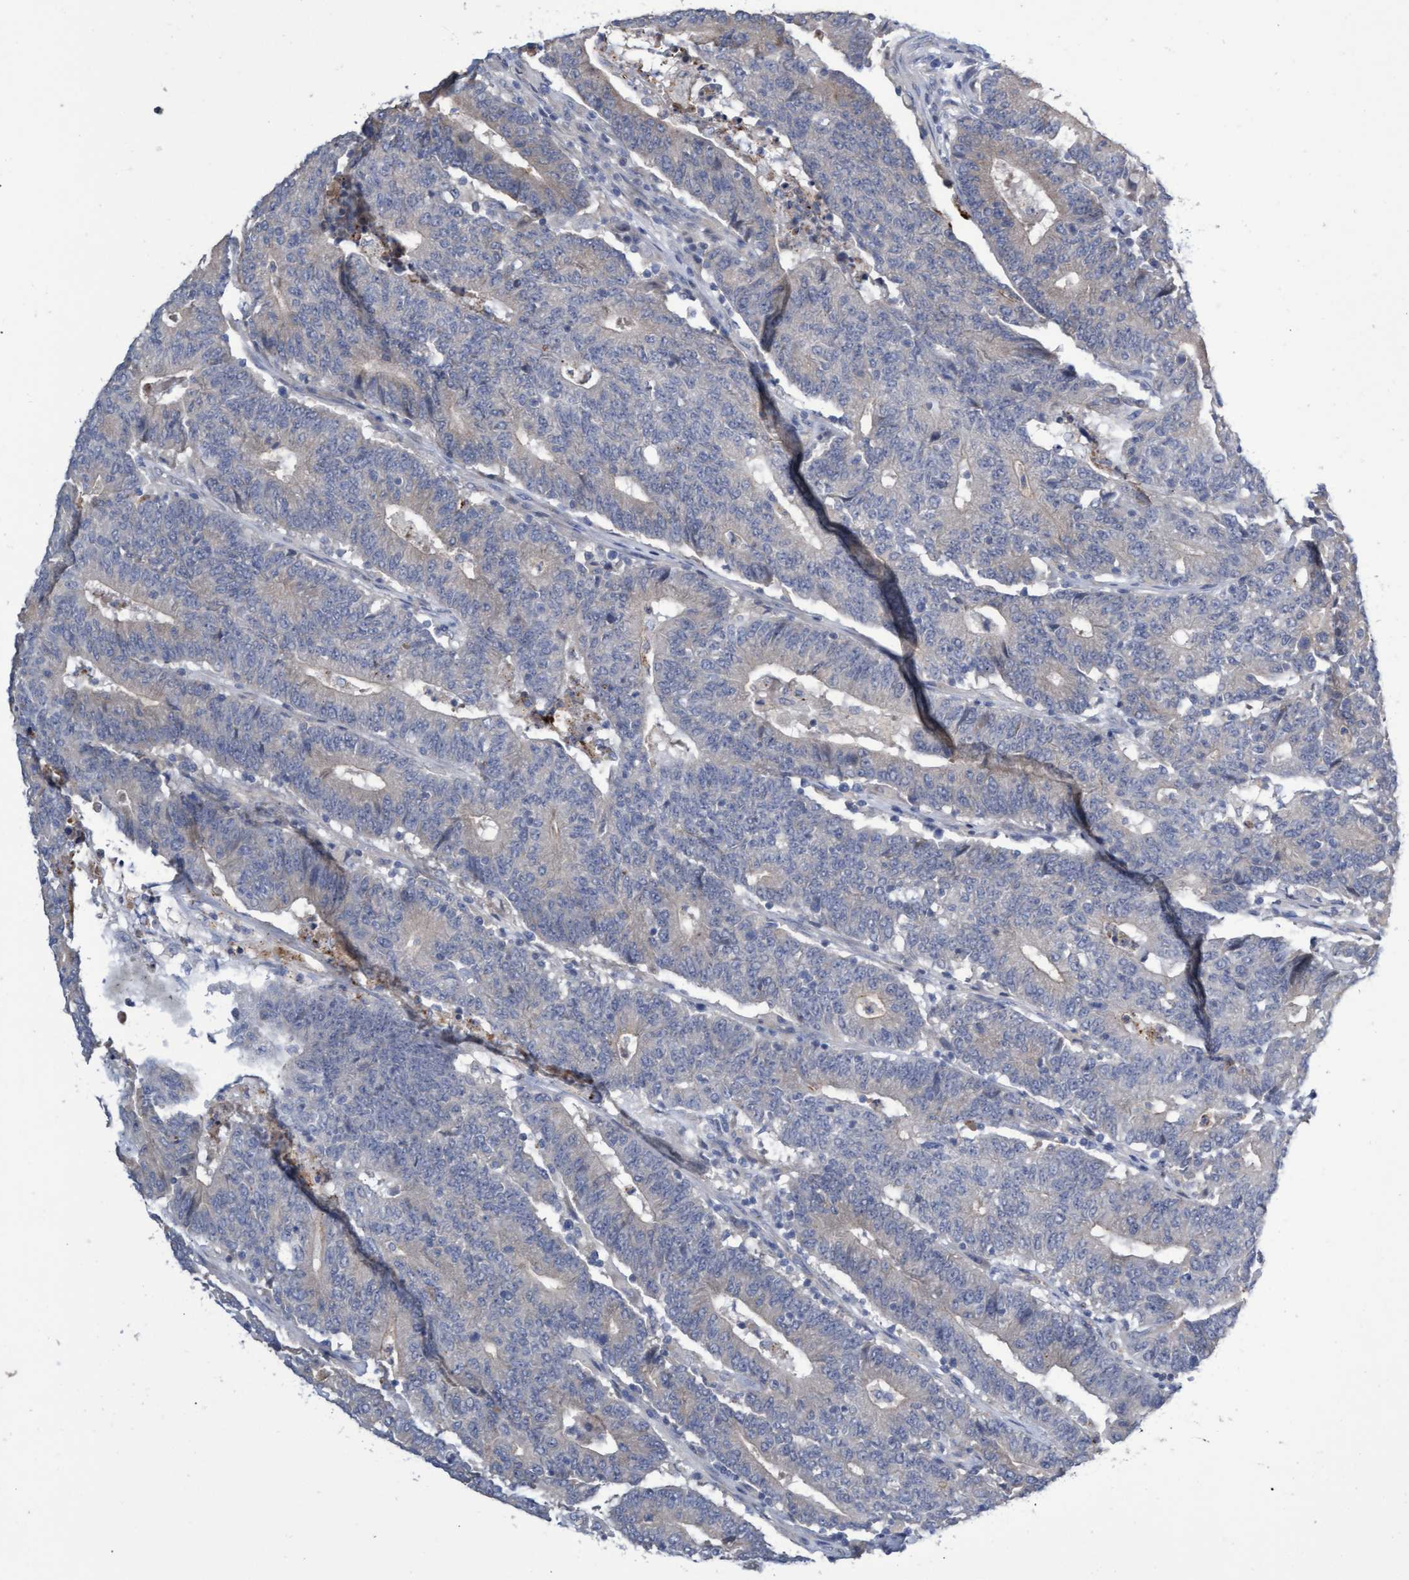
{"staining": {"intensity": "negative", "quantity": "none", "location": "none"}, "tissue": "colorectal cancer", "cell_type": "Tumor cells", "image_type": "cancer", "snomed": [{"axis": "morphology", "description": "Normal tissue, NOS"}, {"axis": "morphology", "description": "Adenocarcinoma, NOS"}, {"axis": "topography", "description": "Colon"}], "caption": "The immunohistochemistry (IHC) image has no significant expression in tumor cells of colorectal adenocarcinoma tissue.", "gene": "ABCF2", "patient": {"sex": "female", "age": 75}}